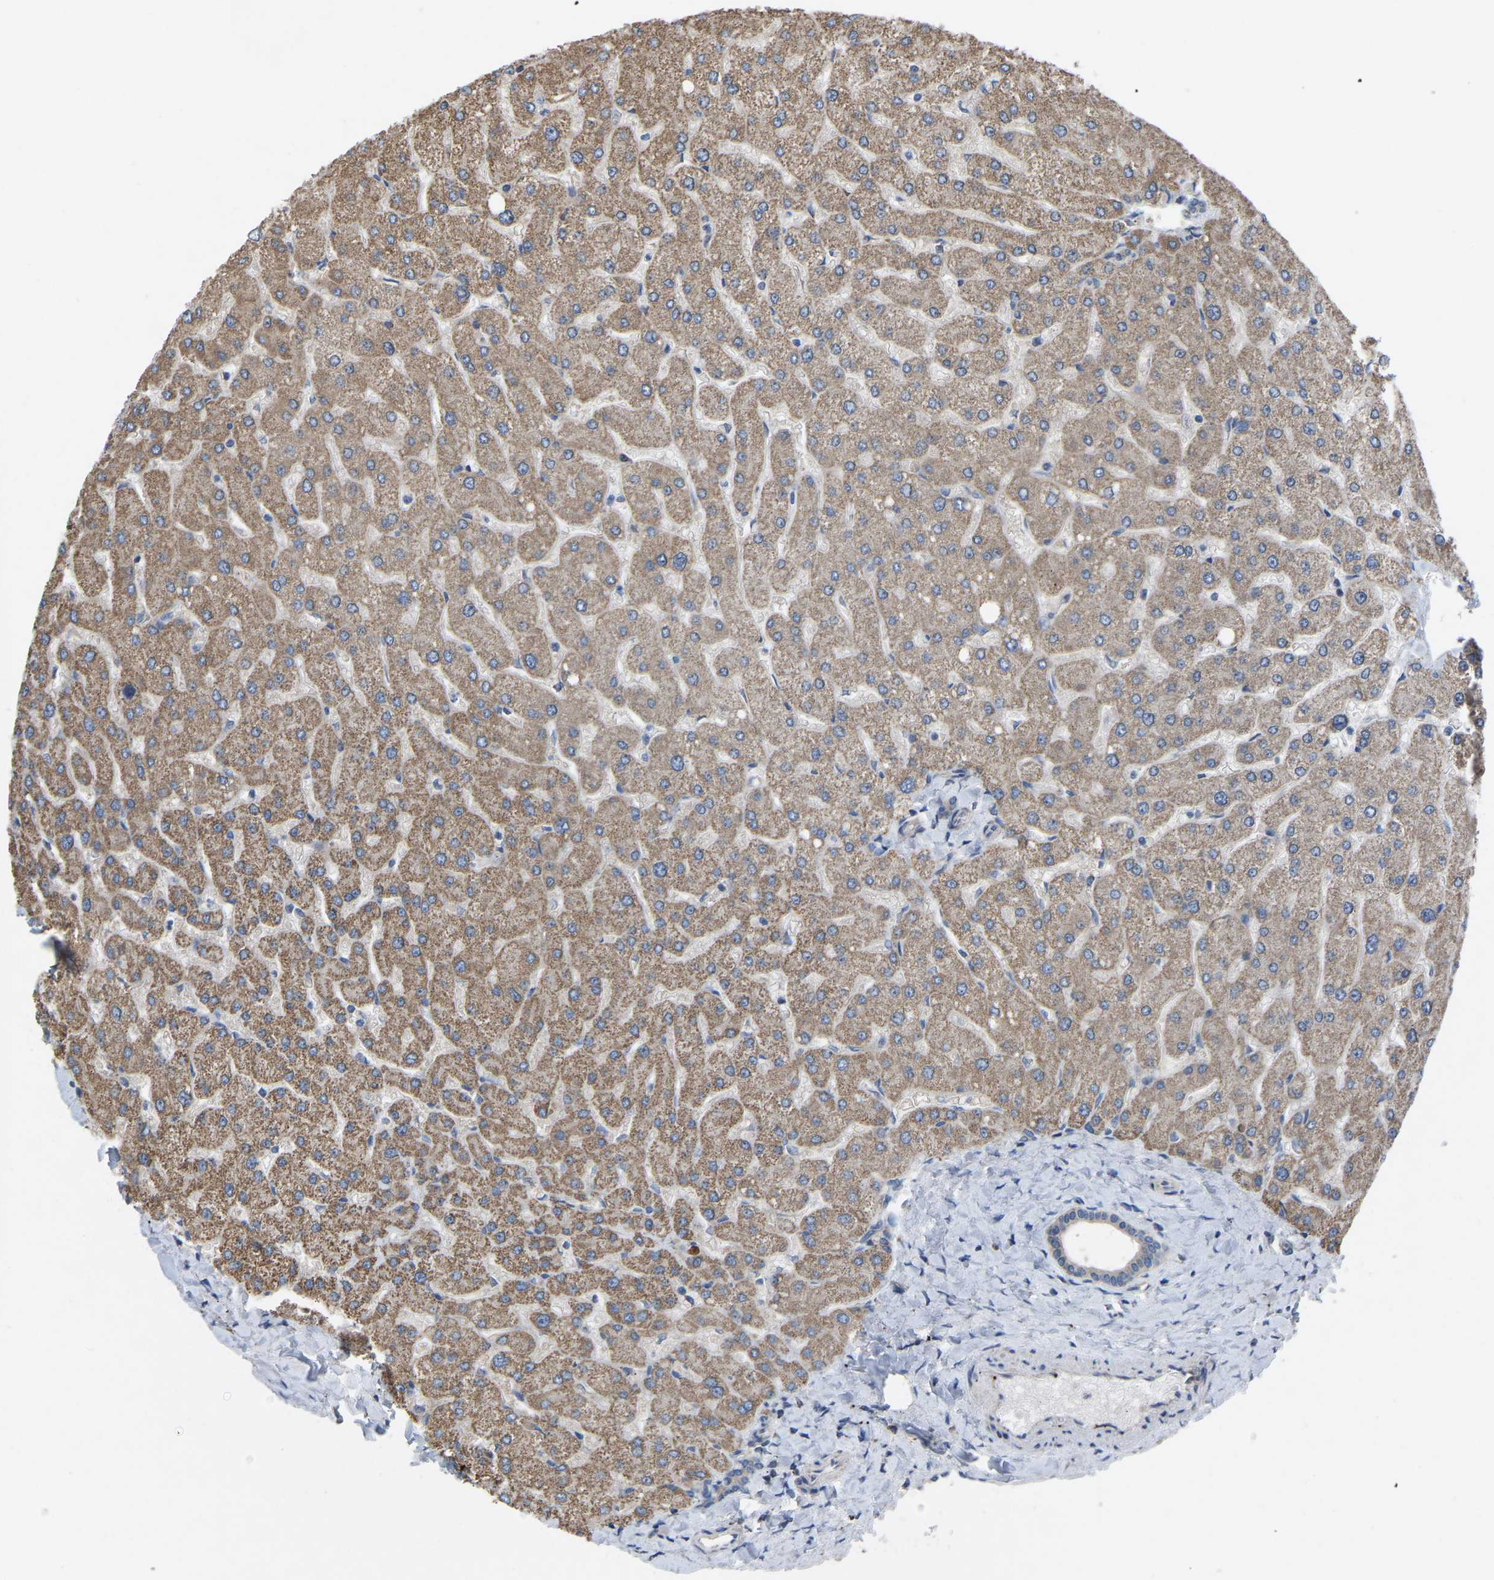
{"staining": {"intensity": "weak", "quantity": ">75%", "location": "cytoplasmic/membranous"}, "tissue": "liver", "cell_type": "Cholangiocytes", "image_type": "normal", "snomed": [{"axis": "morphology", "description": "Normal tissue, NOS"}, {"axis": "topography", "description": "Liver"}], "caption": "DAB (3,3'-diaminobenzidine) immunohistochemical staining of normal liver reveals weak cytoplasmic/membranous protein expression in about >75% of cholangiocytes.", "gene": "BCL10", "patient": {"sex": "male", "age": 55}}